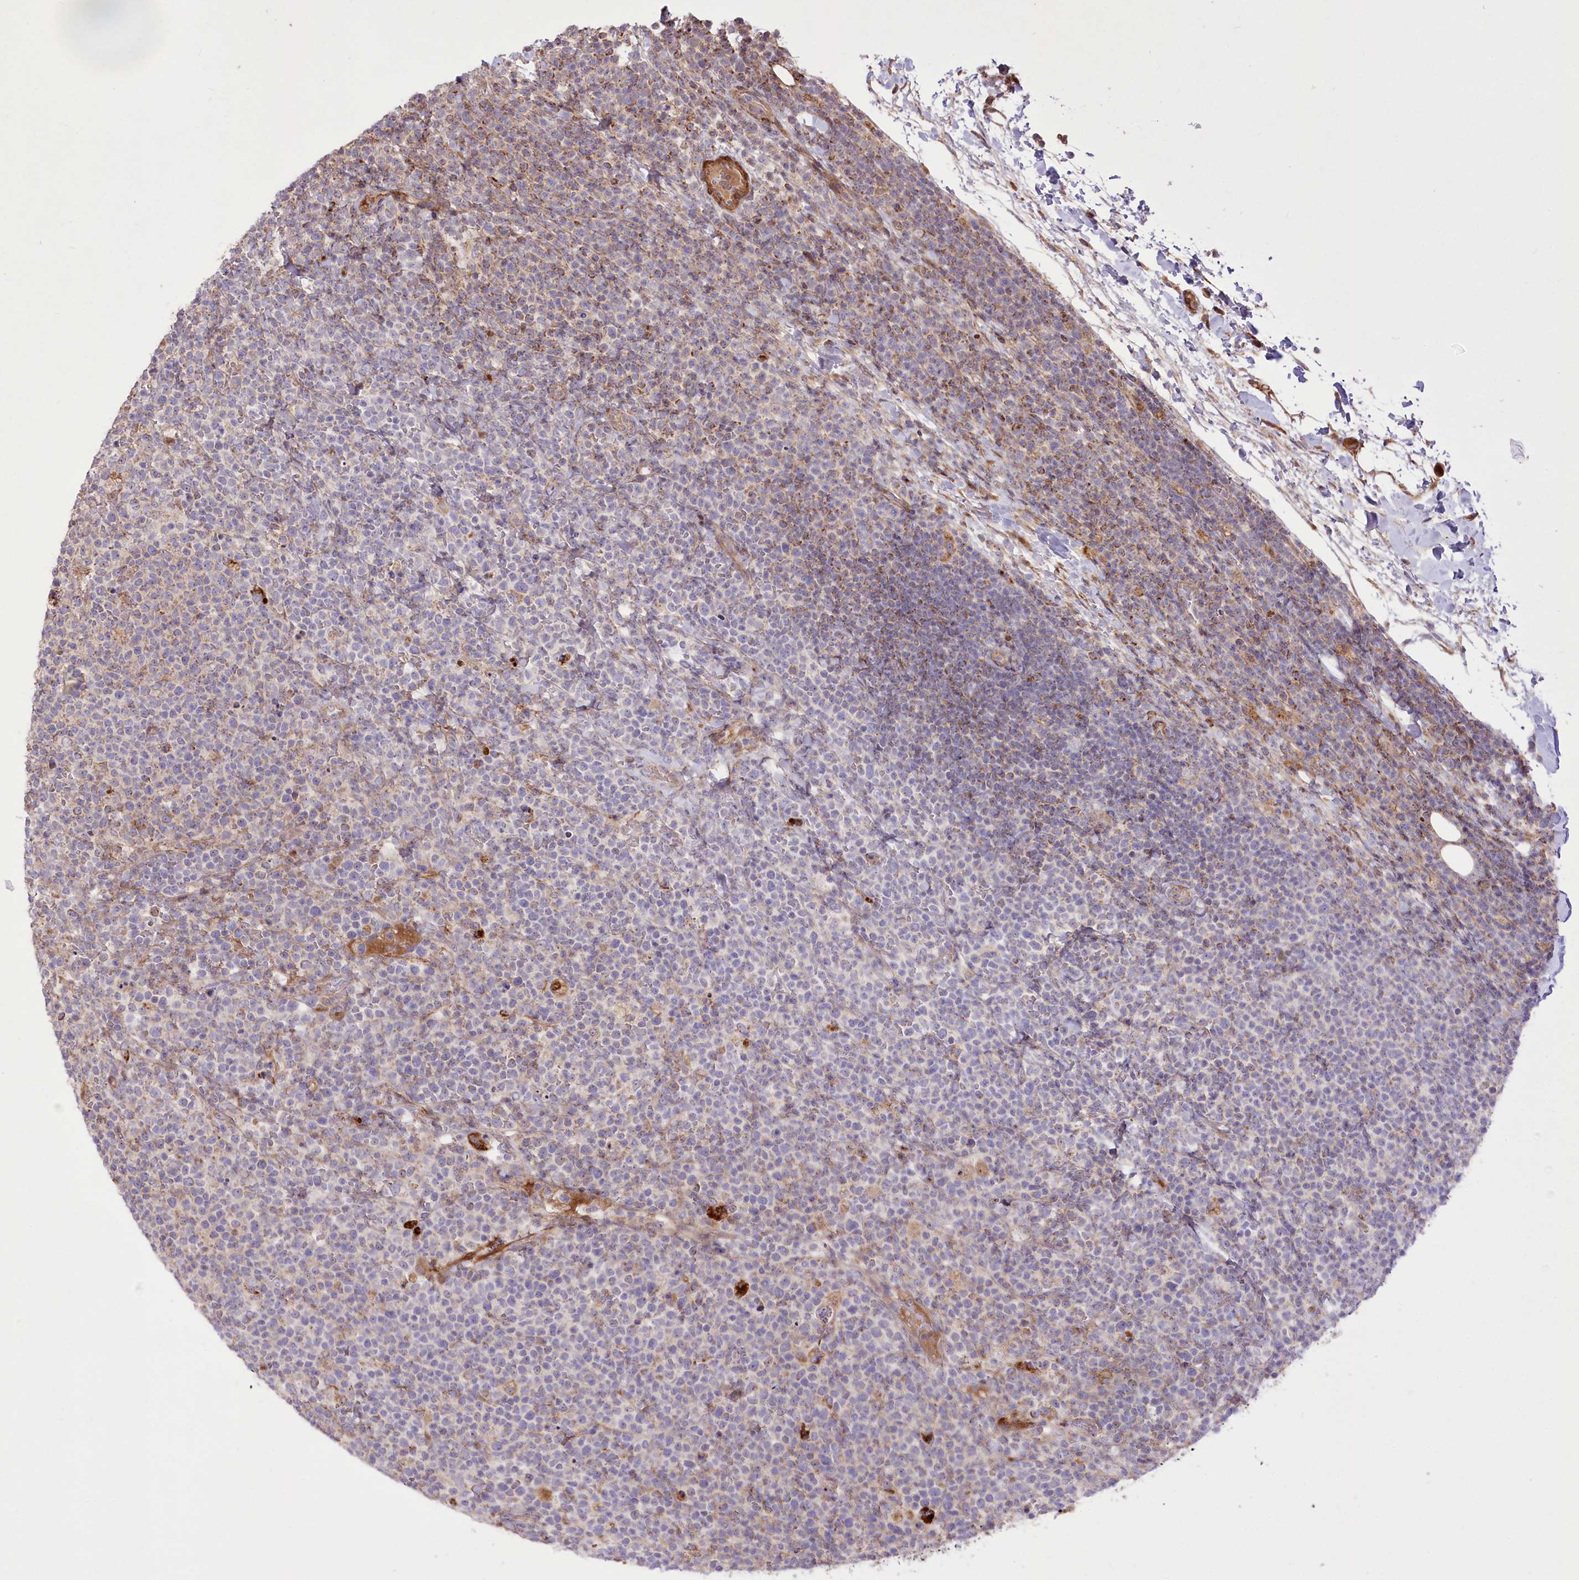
{"staining": {"intensity": "negative", "quantity": "none", "location": "none"}, "tissue": "lymphoma", "cell_type": "Tumor cells", "image_type": "cancer", "snomed": [{"axis": "morphology", "description": "Malignant lymphoma, non-Hodgkin's type, High grade"}, {"axis": "topography", "description": "Lymph node"}], "caption": "Immunohistochemistry histopathology image of human malignant lymphoma, non-Hodgkin's type (high-grade) stained for a protein (brown), which displays no positivity in tumor cells.", "gene": "RNF24", "patient": {"sex": "male", "age": 61}}